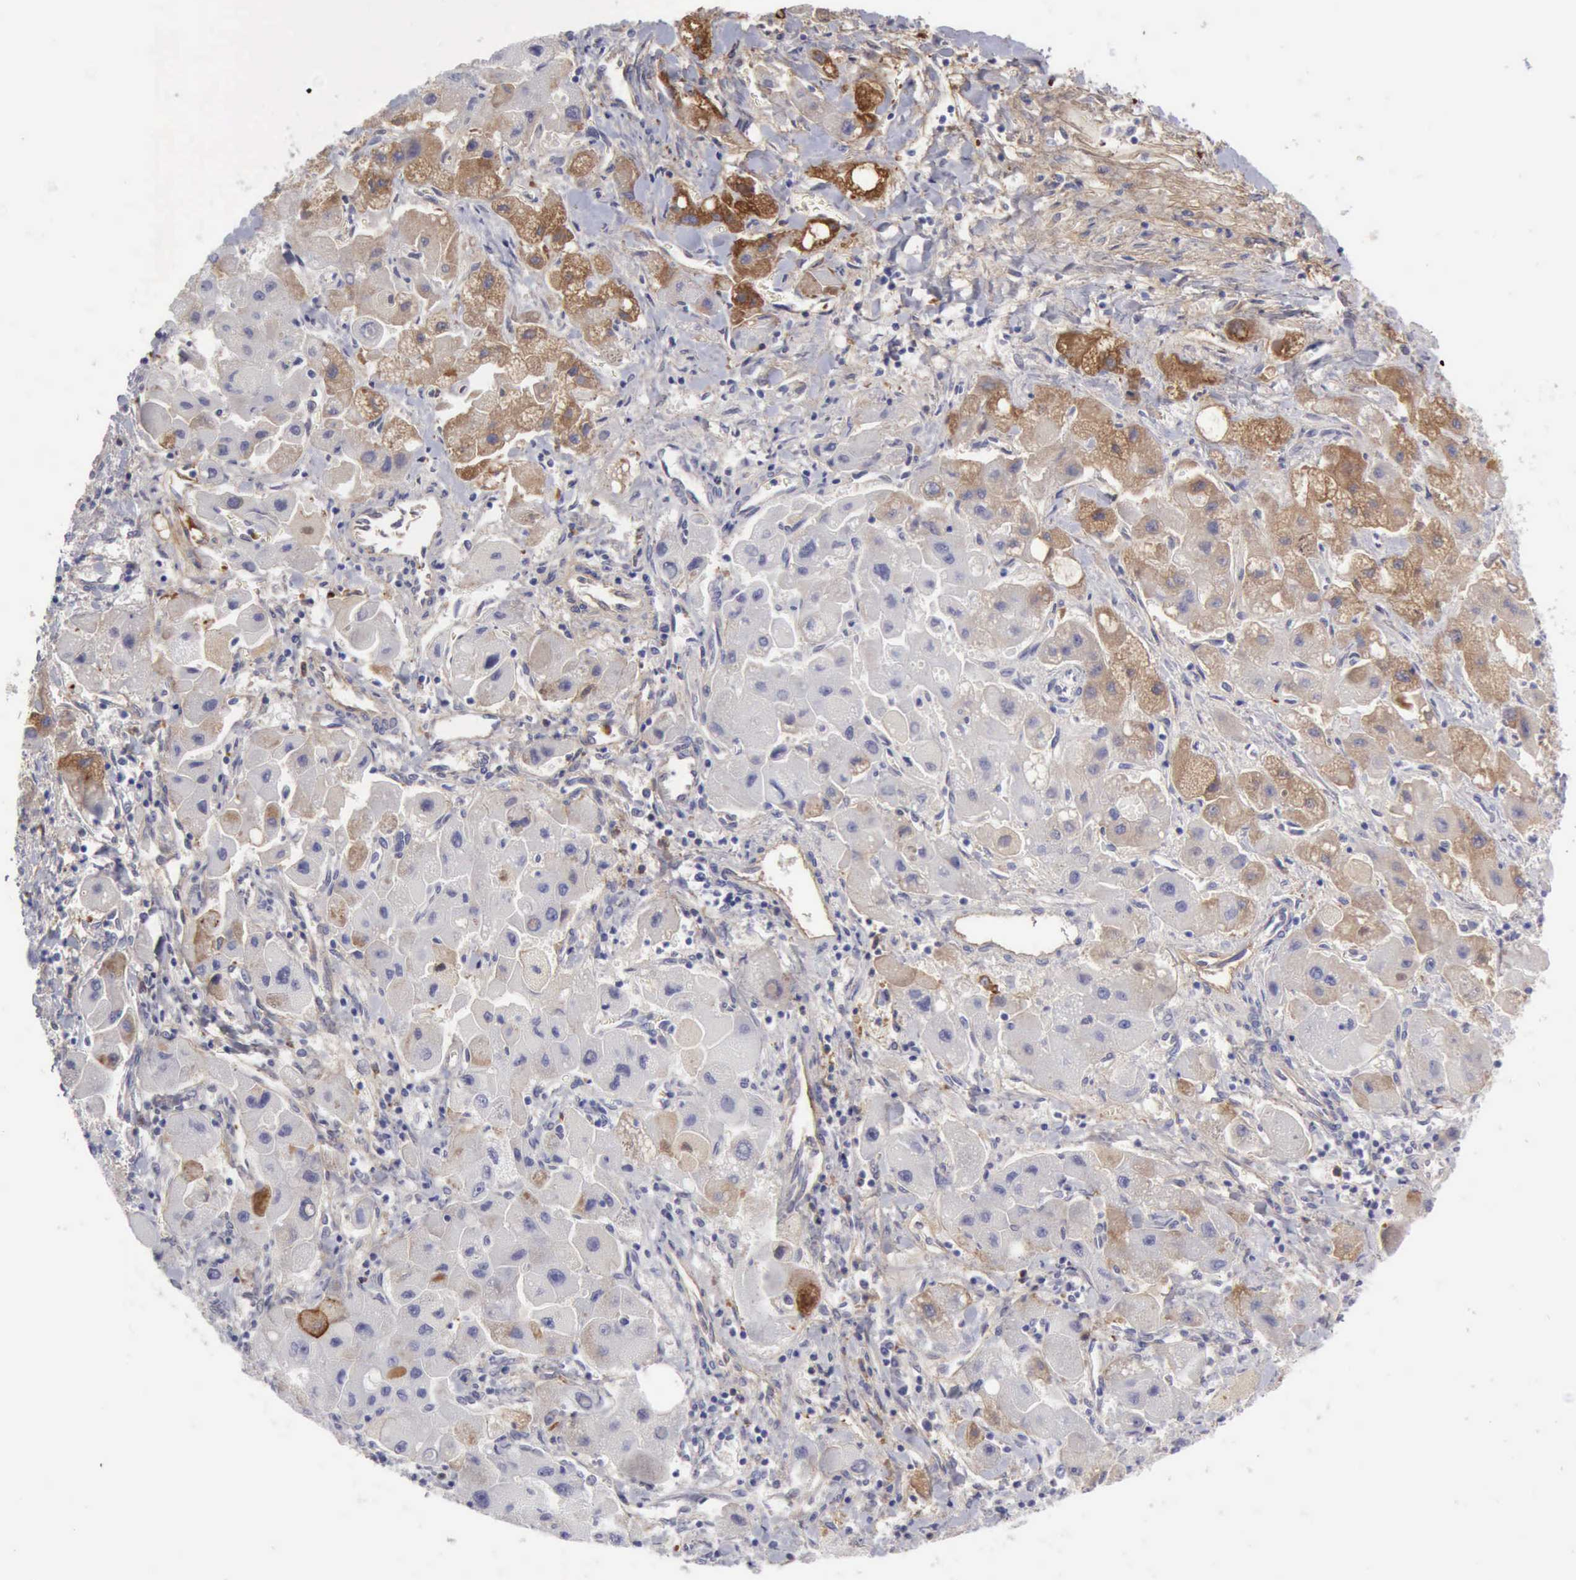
{"staining": {"intensity": "moderate", "quantity": "25%-75%", "location": "cytoplasmic/membranous"}, "tissue": "liver cancer", "cell_type": "Tumor cells", "image_type": "cancer", "snomed": [{"axis": "morphology", "description": "Carcinoma, Hepatocellular, NOS"}, {"axis": "topography", "description": "Liver"}], "caption": "Brown immunohistochemical staining in human hepatocellular carcinoma (liver) shows moderate cytoplasmic/membranous expression in about 25%-75% of tumor cells. The staining was performed using DAB to visualize the protein expression in brown, while the nuclei were stained in blue with hematoxylin (Magnification: 20x).", "gene": "TFRC", "patient": {"sex": "male", "age": 24}}